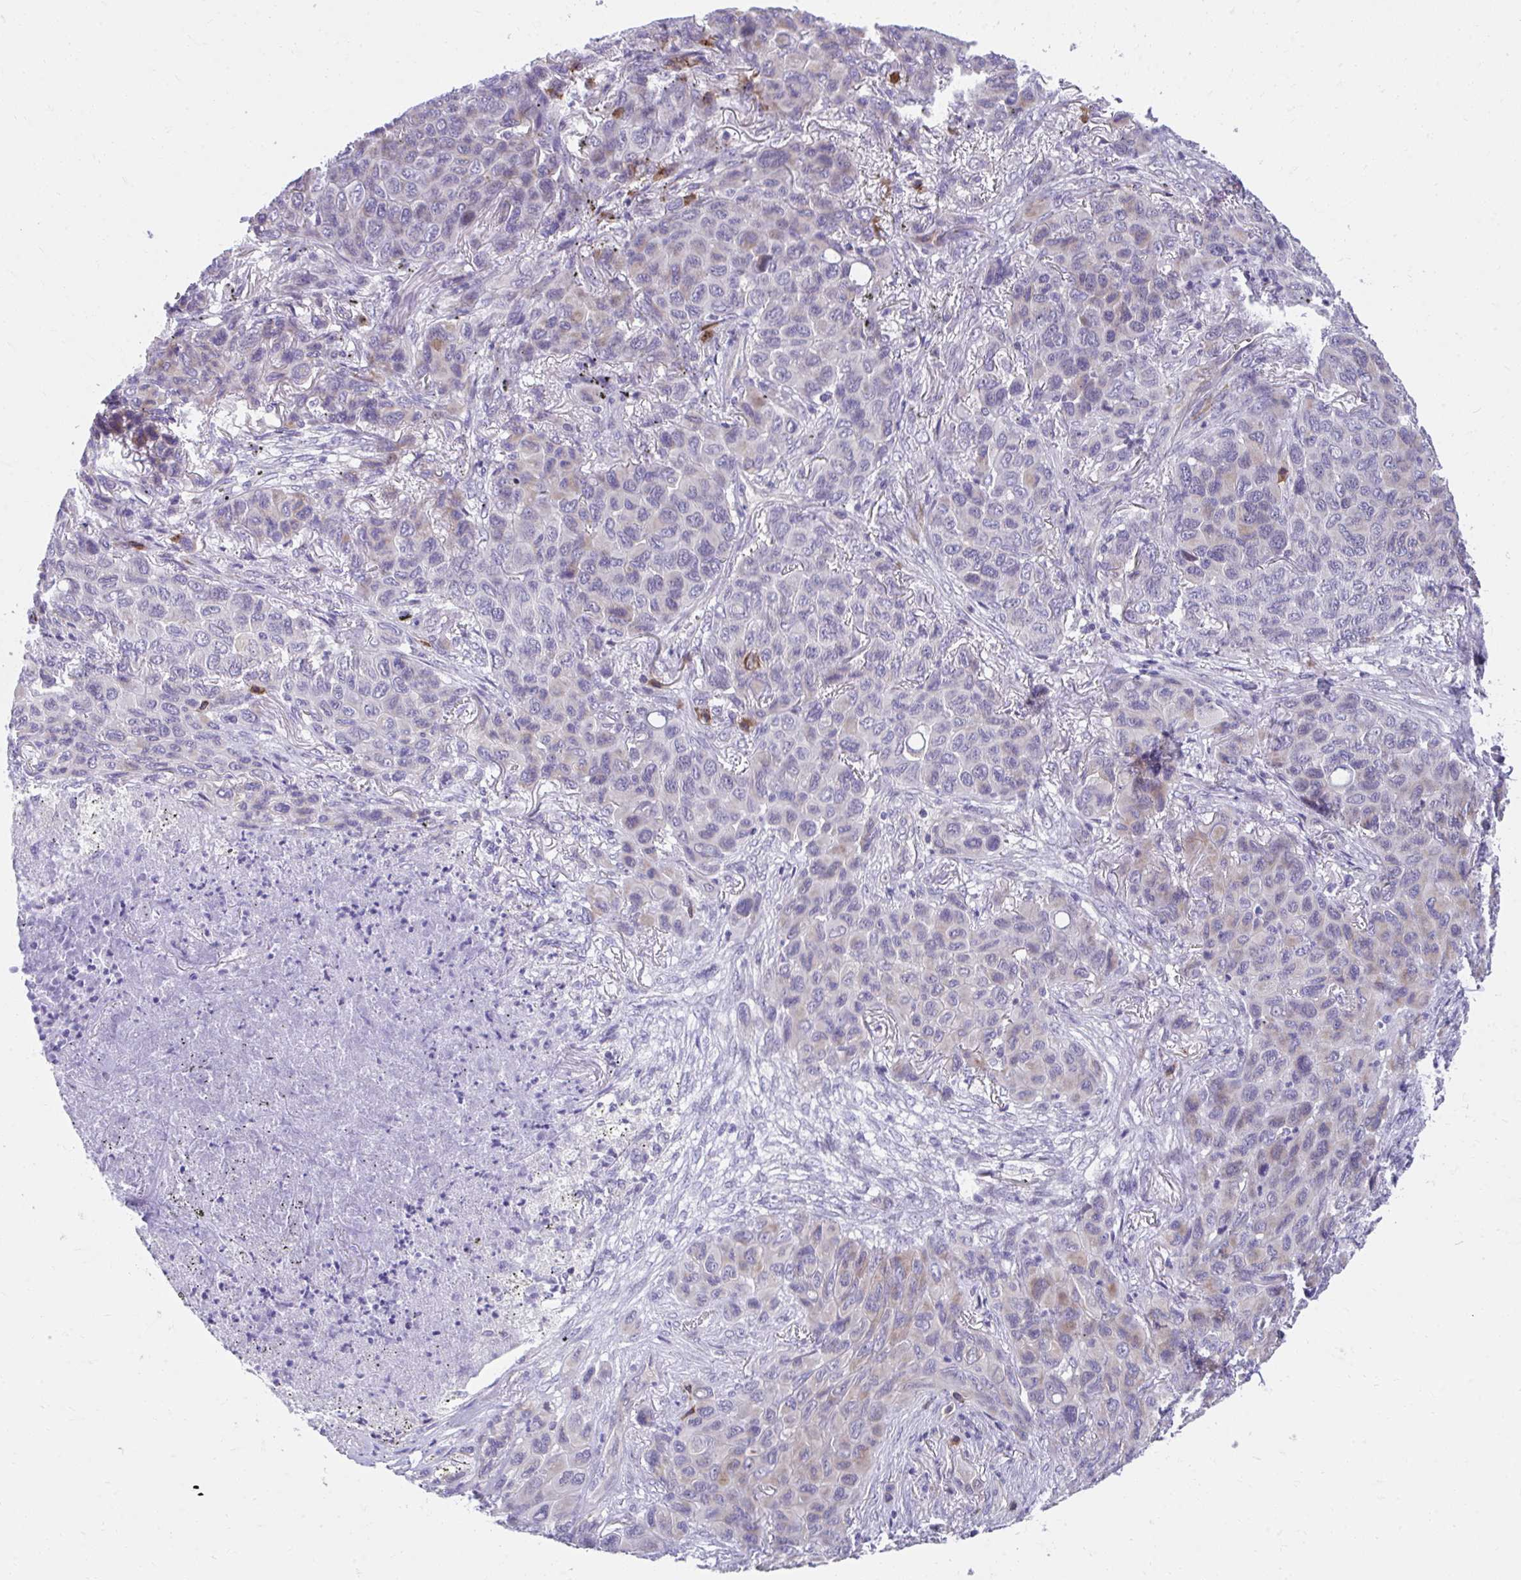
{"staining": {"intensity": "negative", "quantity": "none", "location": "none"}, "tissue": "melanoma", "cell_type": "Tumor cells", "image_type": "cancer", "snomed": [{"axis": "morphology", "description": "Malignant melanoma, Metastatic site"}, {"axis": "topography", "description": "Lung"}], "caption": "Protein analysis of melanoma displays no significant positivity in tumor cells.", "gene": "SLAMF7", "patient": {"sex": "male", "age": 48}}